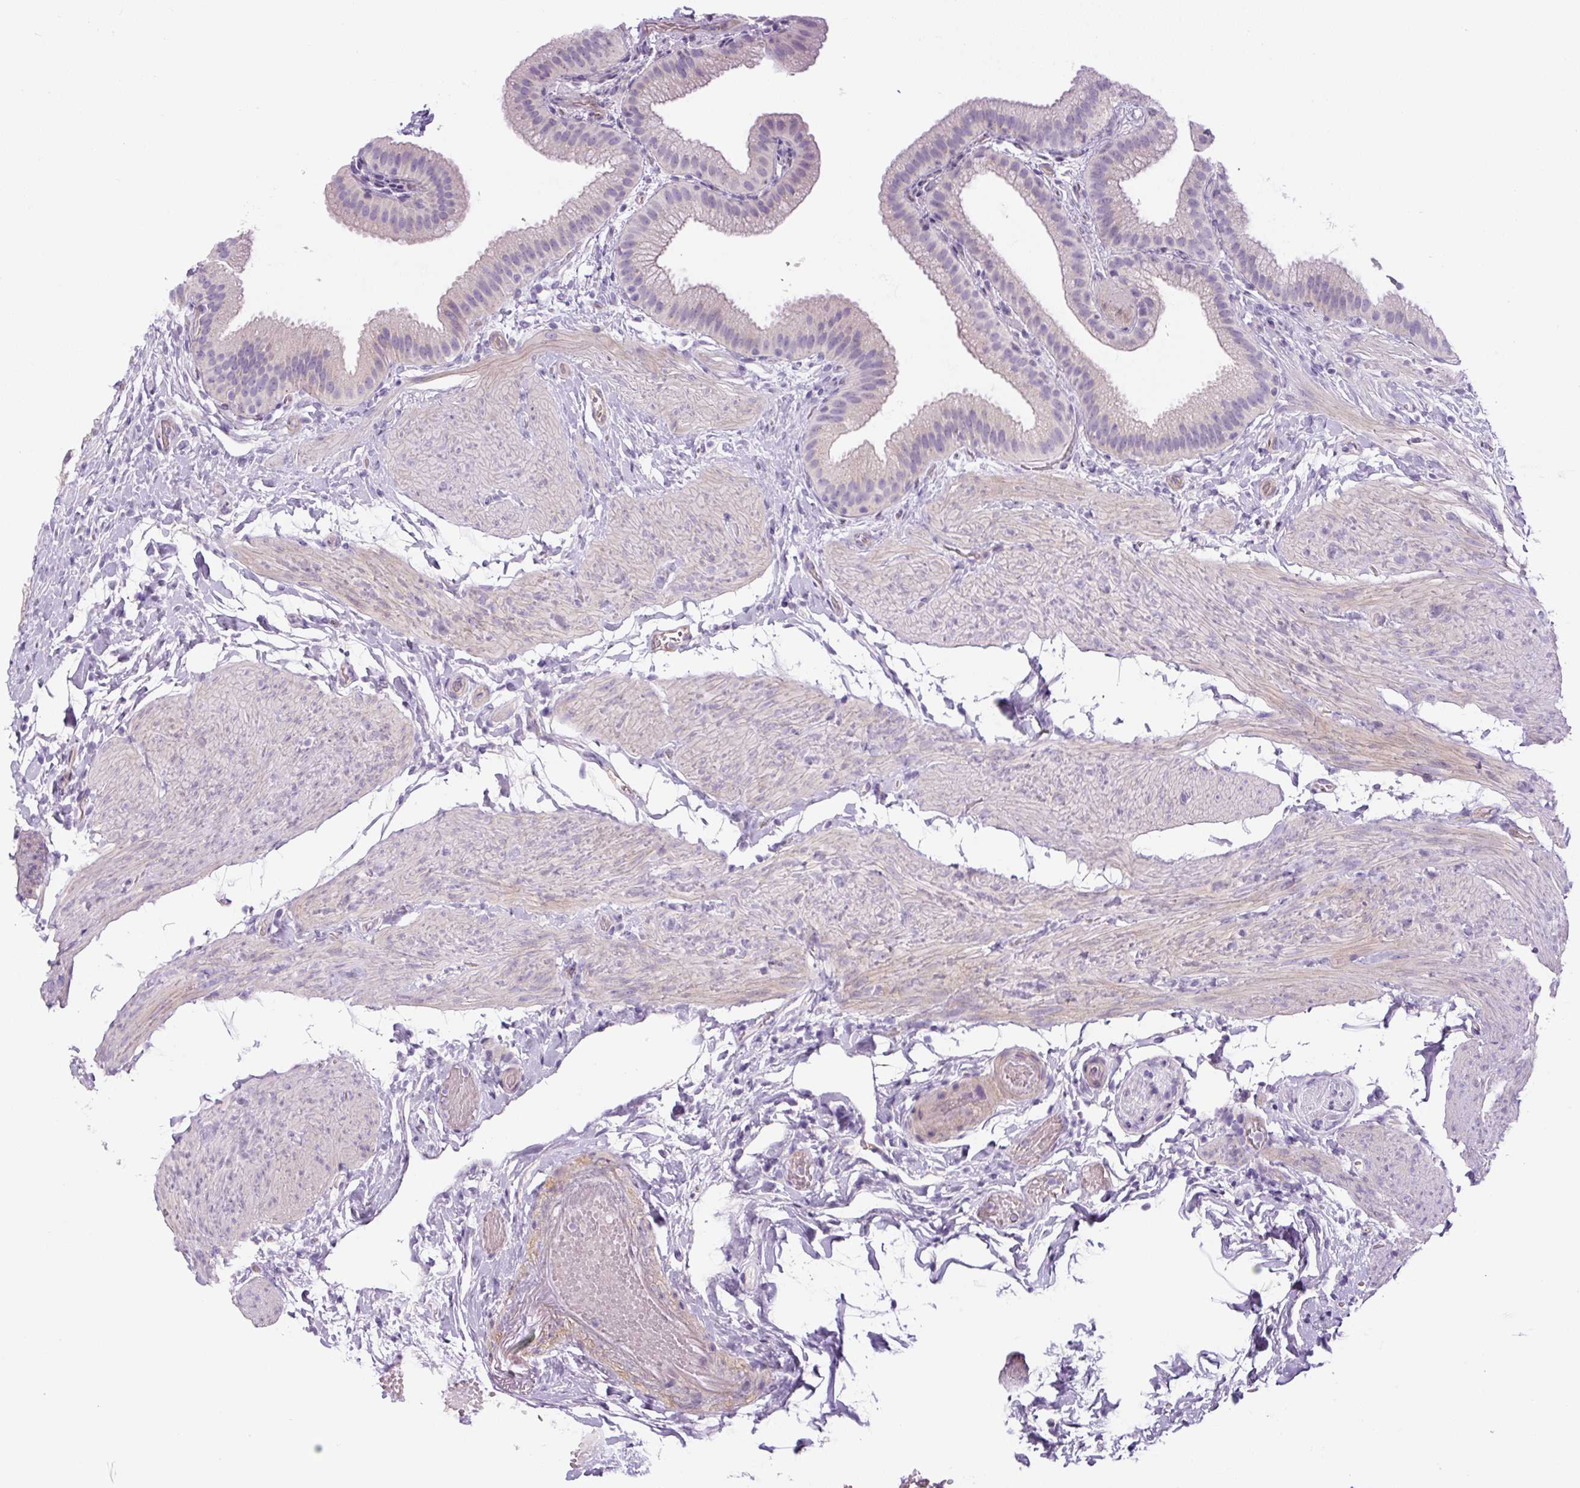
{"staining": {"intensity": "negative", "quantity": "none", "location": "none"}, "tissue": "gallbladder", "cell_type": "Glandular cells", "image_type": "normal", "snomed": [{"axis": "morphology", "description": "Normal tissue, NOS"}, {"axis": "topography", "description": "Gallbladder"}], "caption": "Immunohistochemistry (IHC) of normal gallbladder reveals no expression in glandular cells.", "gene": "RSPO4", "patient": {"sex": "female", "age": 63}}